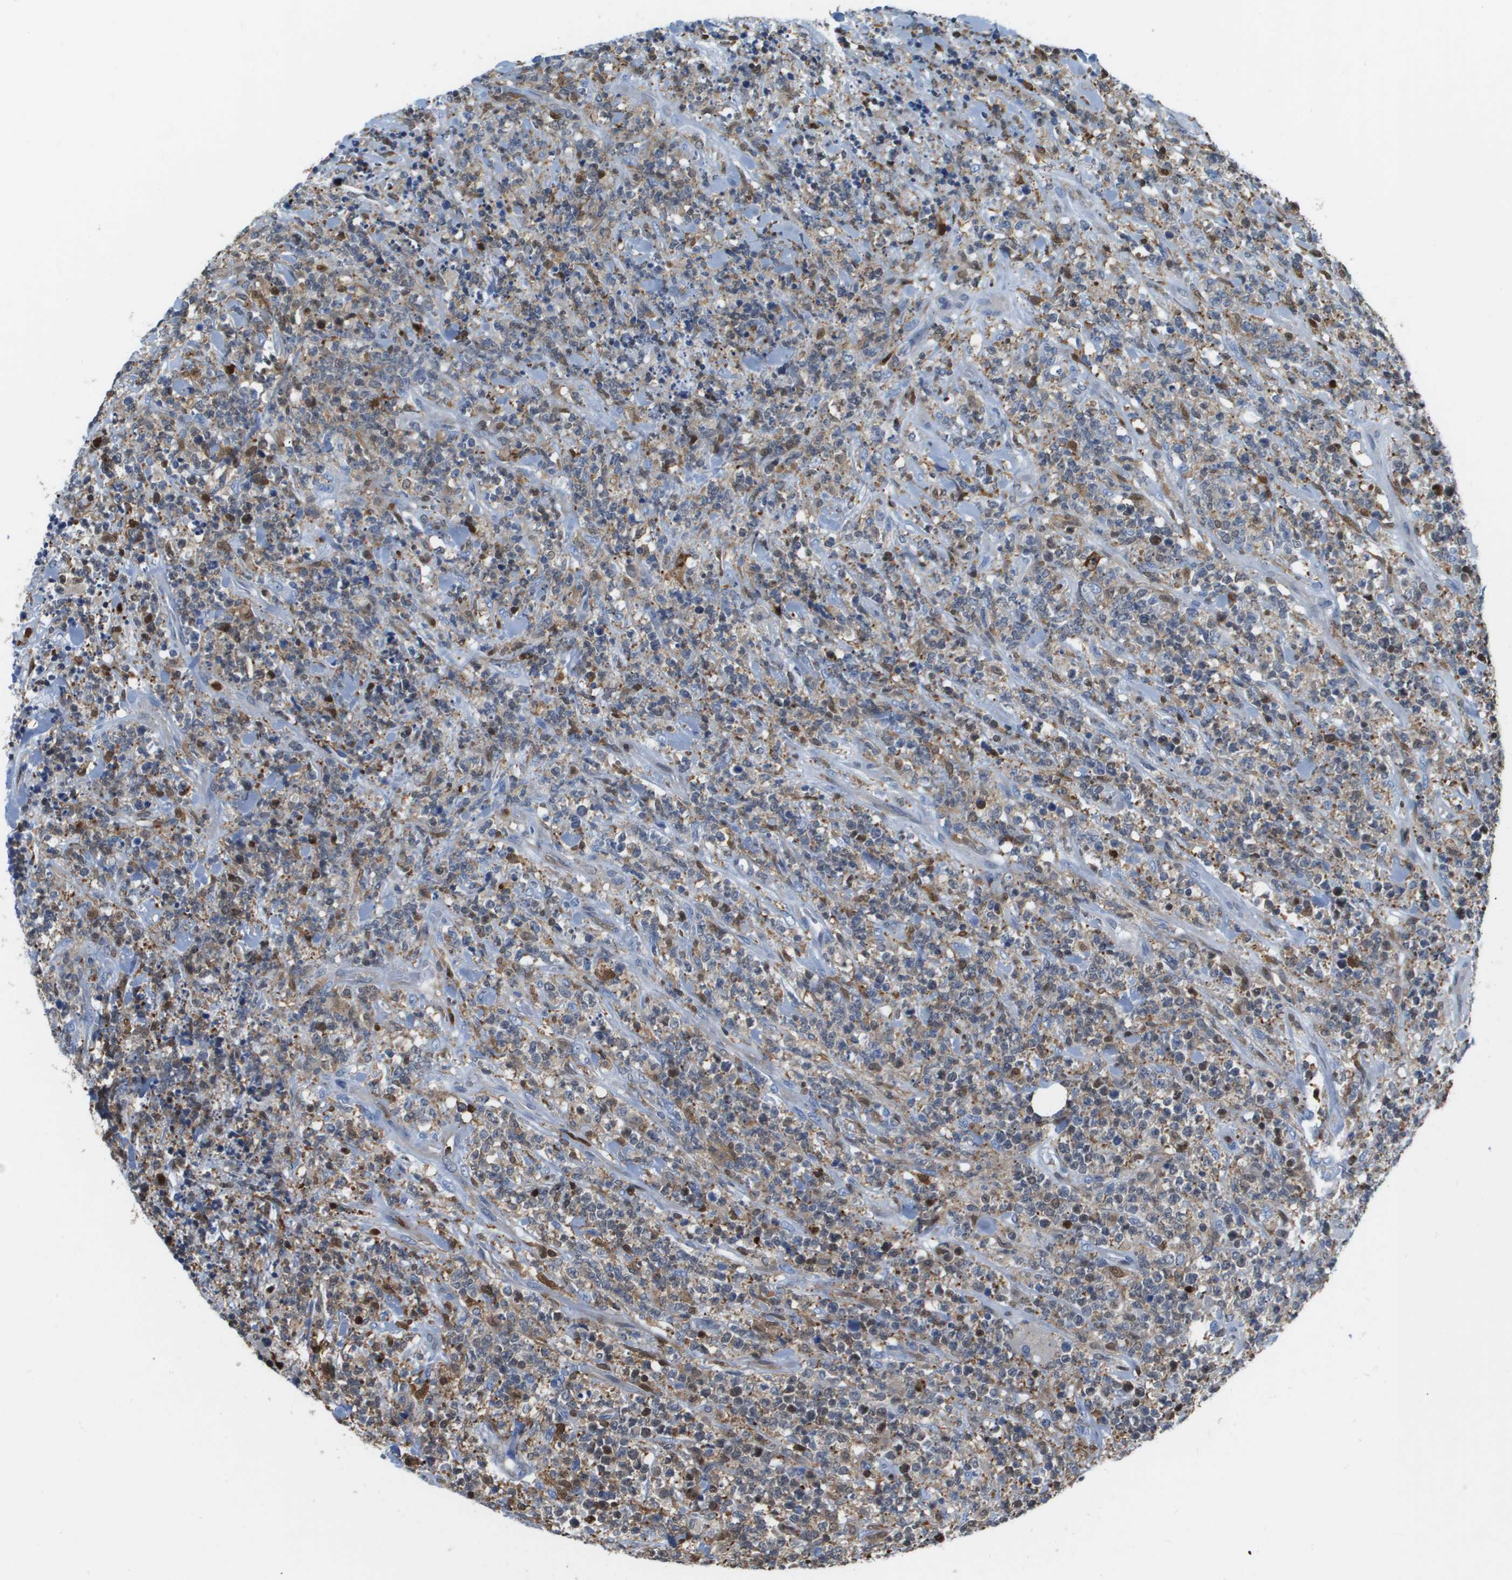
{"staining": {"intensity": "moderate", "quantity": "25%-75%", "location": "cytoplasmic/membranous"}, "tissue": "lymphoma", "cell_type": "Tumor cells", "image_type": "cancer", "snomed": [{"axis": "morphology", "description": "Malignant lymphoma, non-Hodgkin's type, High grade"}, {"axis": "topography", "description": "Soft tissue"}], "caption": "A medium amount of moderate cytoplasmic/membranous expression is seen in about 25%-75% of tumor cells in lymphoma tissue.", "gene": "DOCK5", "patient": {"sex": "male", "age": 18}}